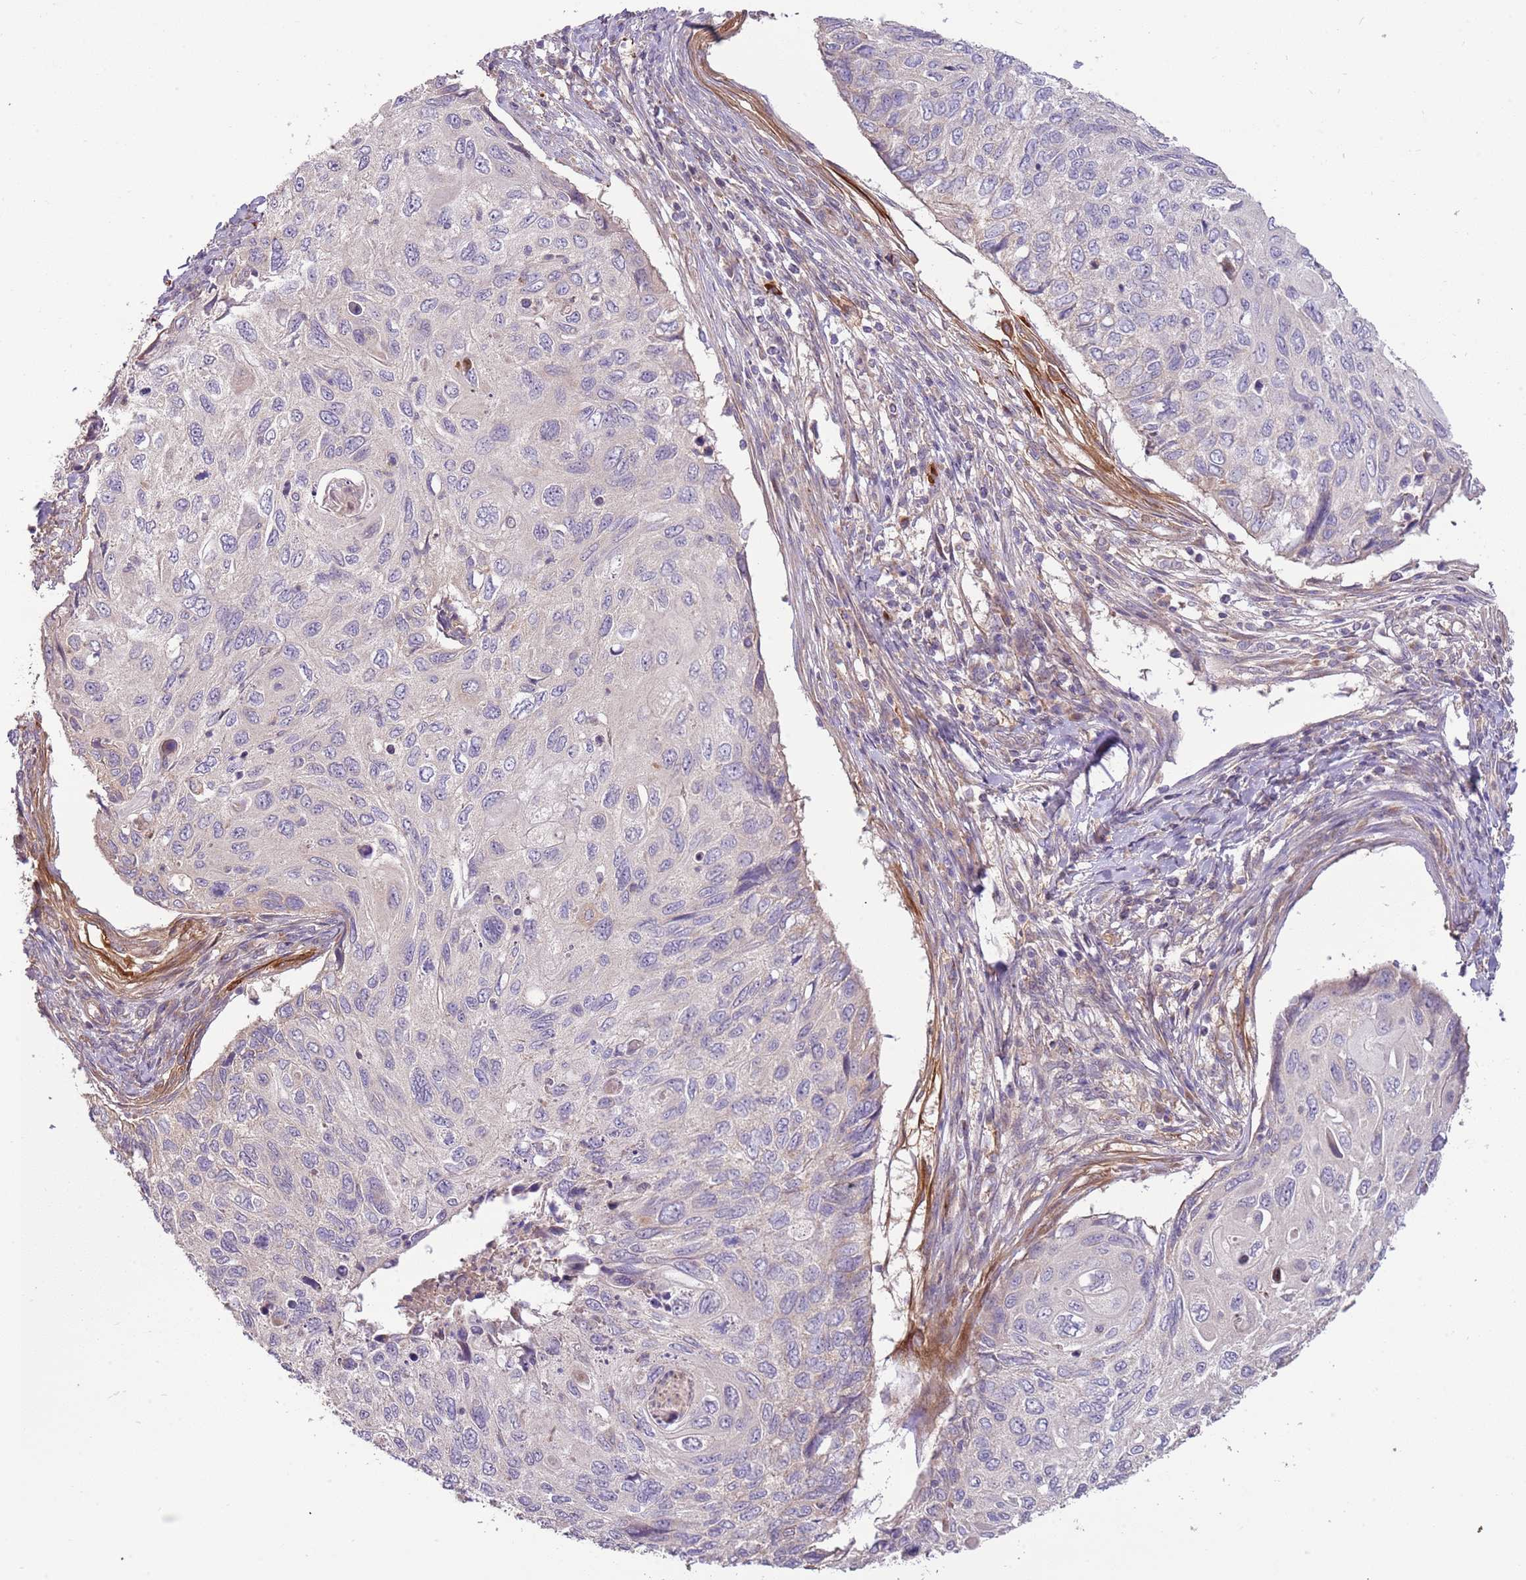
{"staining": {"intensity": "negative", "quantity": "none", "location": "none"}, "tissue": "cervical cancer", "cell_type": "Tumor cells", "image_type": "cancer", "snomed": [{"axis": "morphology", "description": "Squamous cell carcinoma, NOS"}, {"axis": "topography", "description": "Cervix"}], "caption": "Tumor cells are negative for protein expression in human cervical cancer. (Brightfield microscopy of DAB IHC at high magnification).", "gene": "RNF128", "patient": {"sex": "female", "age": 70}}